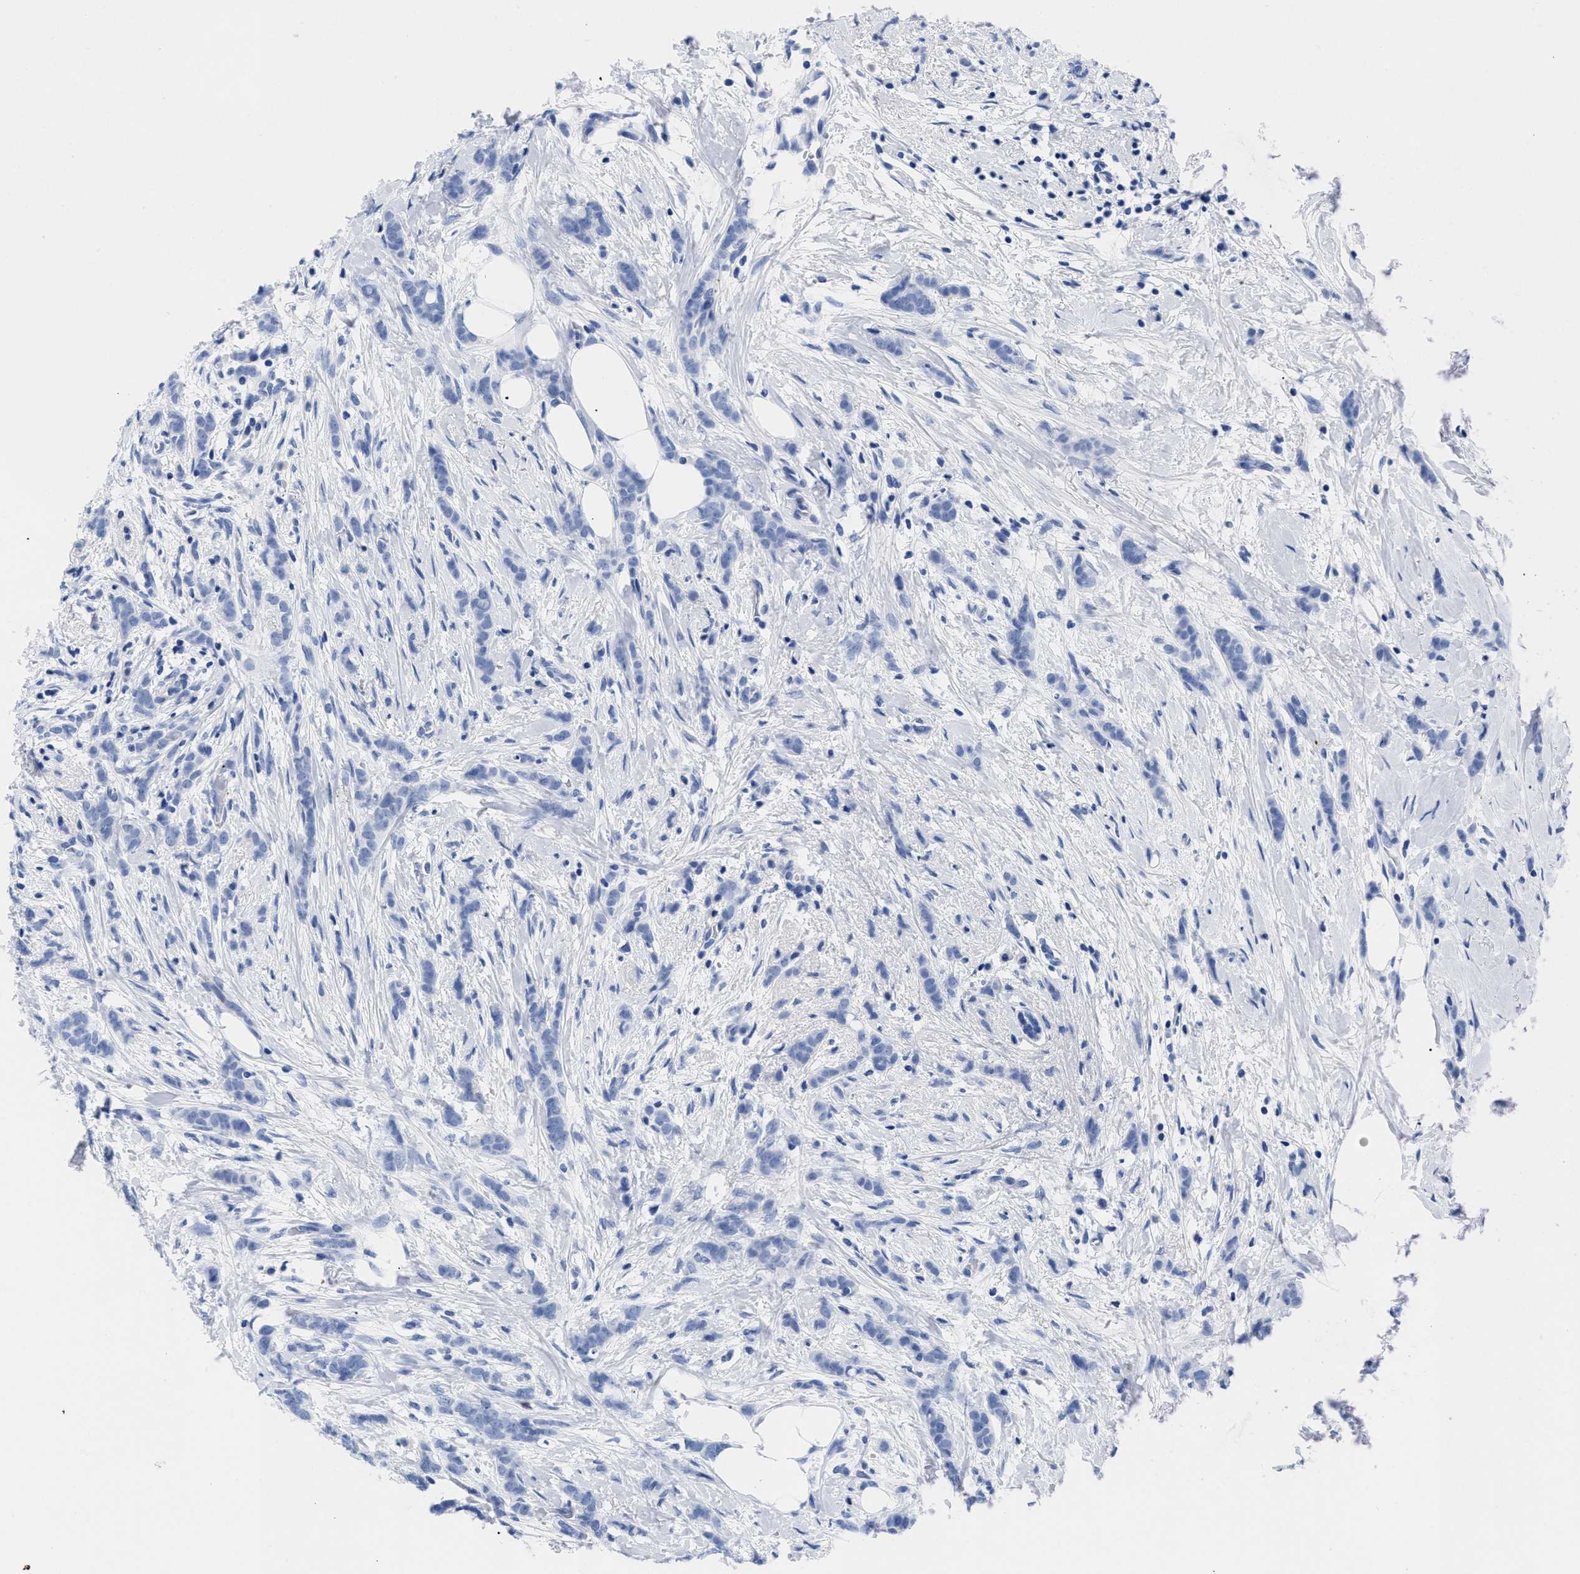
{"staining": {"intensity": "negative", "quantity": "none", "location": "none"}, "tissue": "breast cancer", "cell_type": "Tumor cells", "image_type": "cancer", "snomed": [{"axis": "morphology", "description": "Lobular carcinoma, in situ"}, {"axis": "morphology", "description": "Lobular carcinoma"}, {"axis": "topography", "description": "Breast"}], "caption": "Tumor cells are negative for protein expression in human breast cancer (lobular carcinoma).", "gene": "TREML1", "patient": {"sex": "female", "age": 41}}